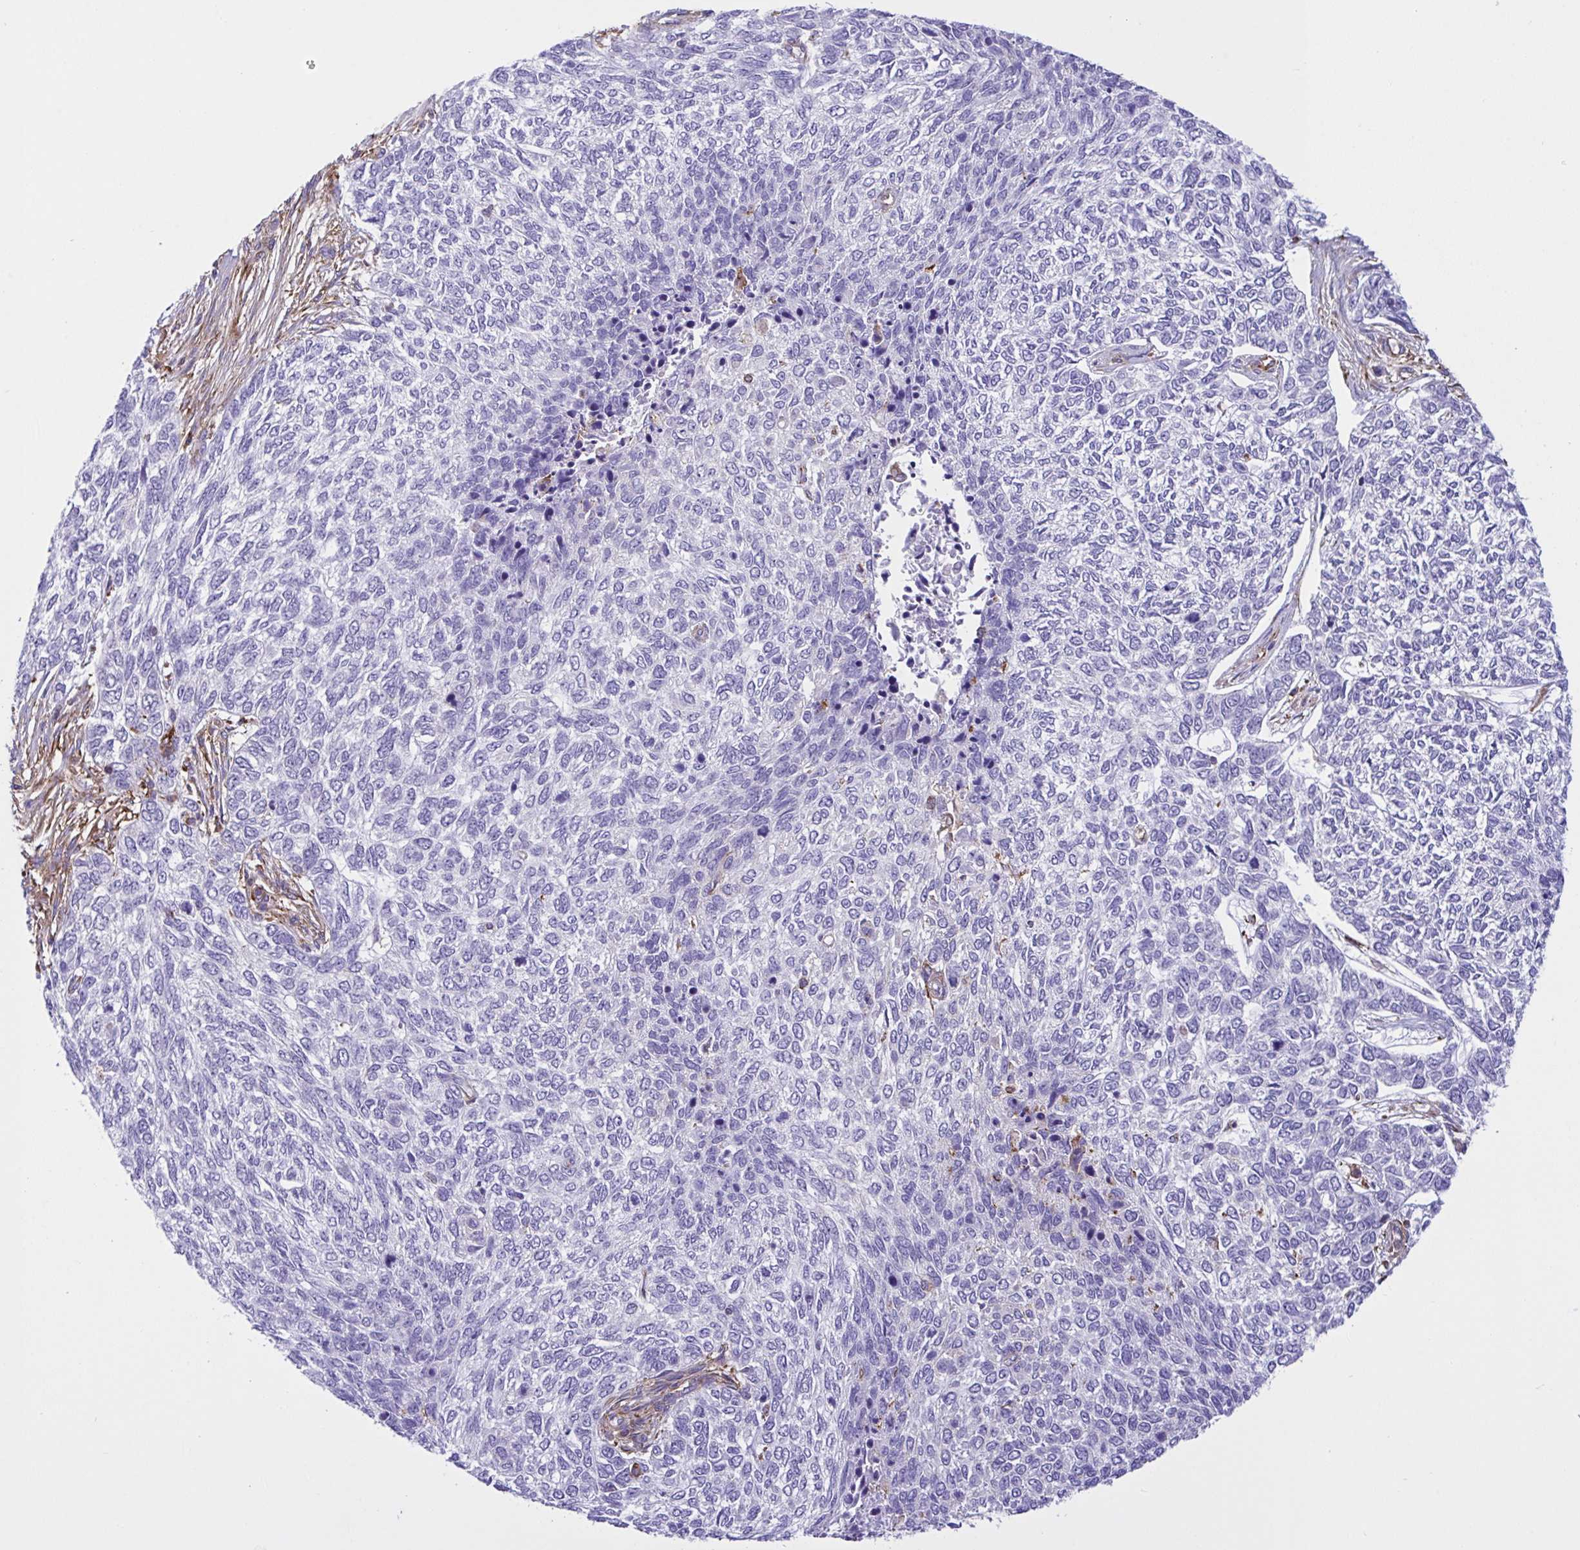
{"staining": {"intensity": "negative", "quantity": "none", "location": "none"}, "tissue": "skin cancer", "cell_type": "Tumor cells", "image_type": "cancer", "snomed": [{"axis": "morphology", "description": "Basal cell carcinoma"}, {"axis": "topography", "description": "Skin"}], "caption": "Immunohistochemistry (IHC) photomicrograph of neoplastic tissue: human skin basal cell carcinoma stained with DAB (3,3'-diaminobenzidine) displays no significant protein staining in tumor cells.", "gene": "OR51M1", "patient": {"sex": "female", "age": 65}}